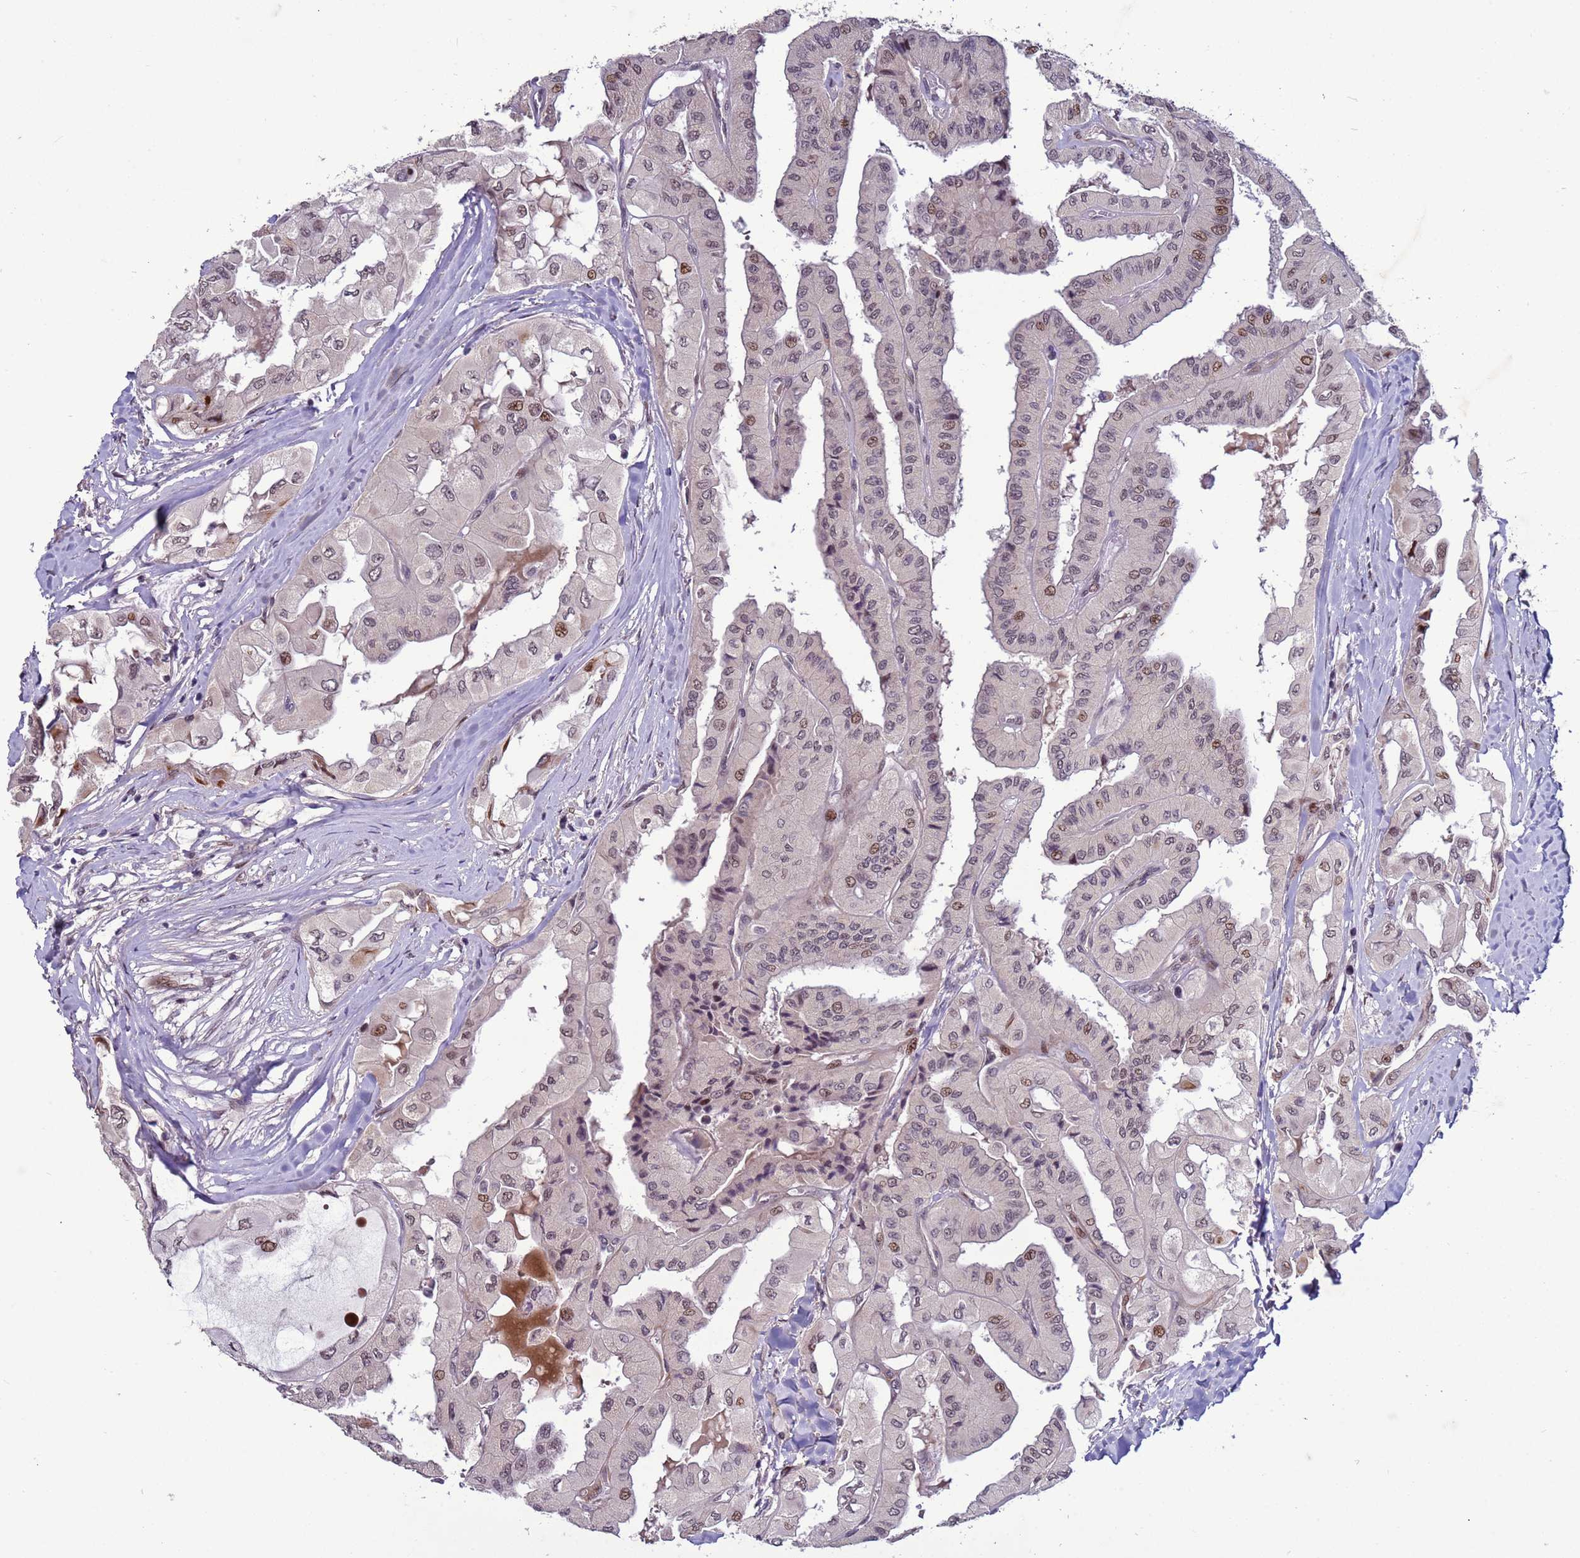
{"staining": {"intensity": "moderate", "quantity": "<25%", "location": "nuclear"}, "tissue": "thyroid cancer", "cell_type": "Tumor cells", "image_type": "cancer", "snomed": [{"axis": "morphology", "description": "Normal tissue, NOS"}, {"axis": "morphology", "description": "Papillary adenocarcinoma, NOS"}, {"axis": "topography", "description": "Thyroid gland"}], "caption": "Thyroid papillary adenocarcinoma stained with DAB (3,3'-diaminobenzidine) IHC shows low levels of moderate nuclear staining in approximately <25% of tumor cells.", "gene": "SHC3", "patient": {"sex": "female", "age": 59}}